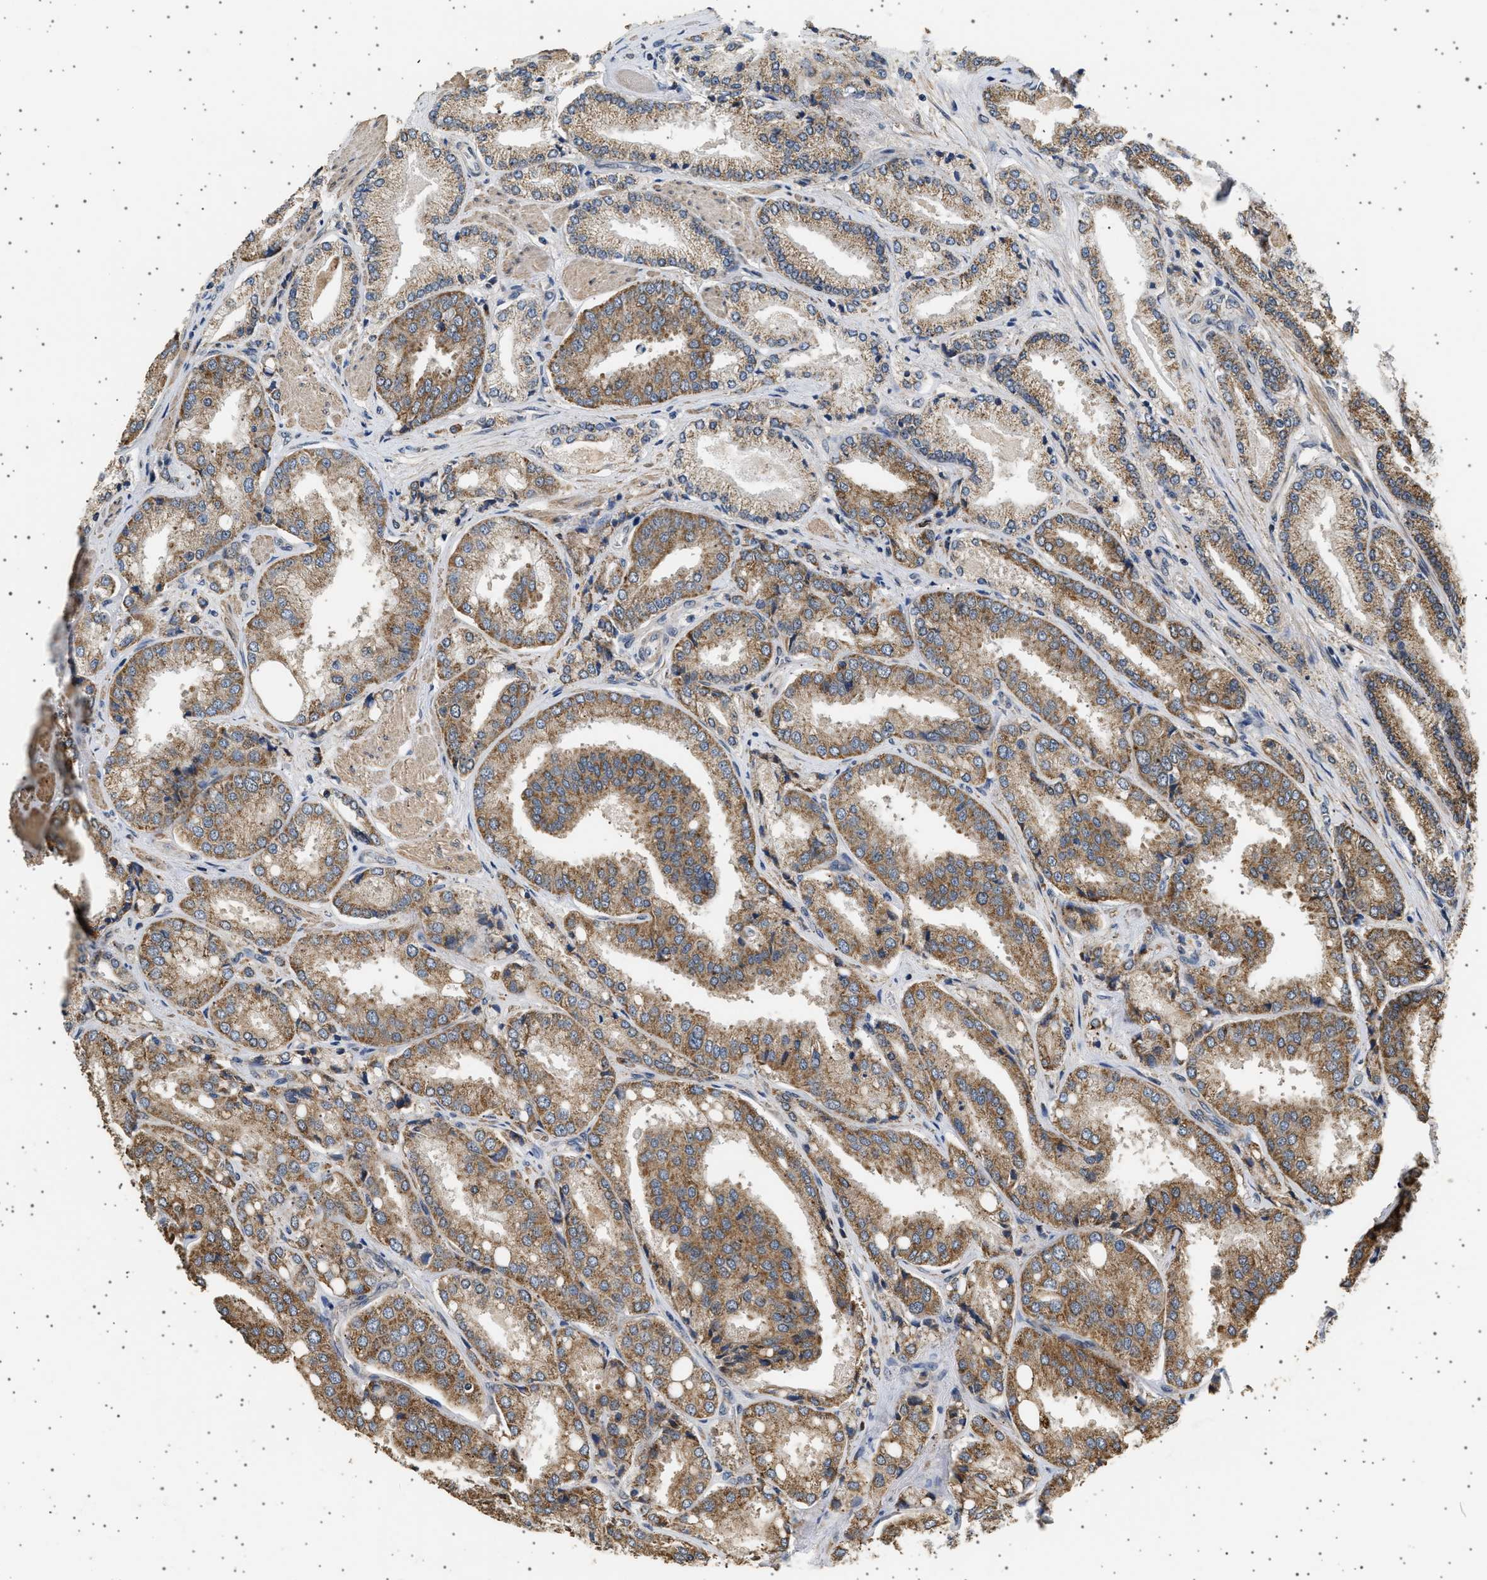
{"staining": {"intensity": "moderate", "quantity": ">75%", "location": "cytoplasmic/membranous"}, "tissue": "prostate cancer", "cell_type": "Tumor cells", "image_type": "cancer", "snomed": [{"axis": "morphology", "description": "Adenocarcinoma, High grade"}, {"axis": "topography", "description": "Prostate"}], "caption": "Protein expression analysis of adenocarcinoma (high-grade) (prostate) demonstrates moderate cytoplasmic/membranous positivity in approximately >75% of tumor cells. (IHC, brightfield microscopy, high magnification).", "gene": "KCNA4", "patient": {"sex": "male", "age": 50}}